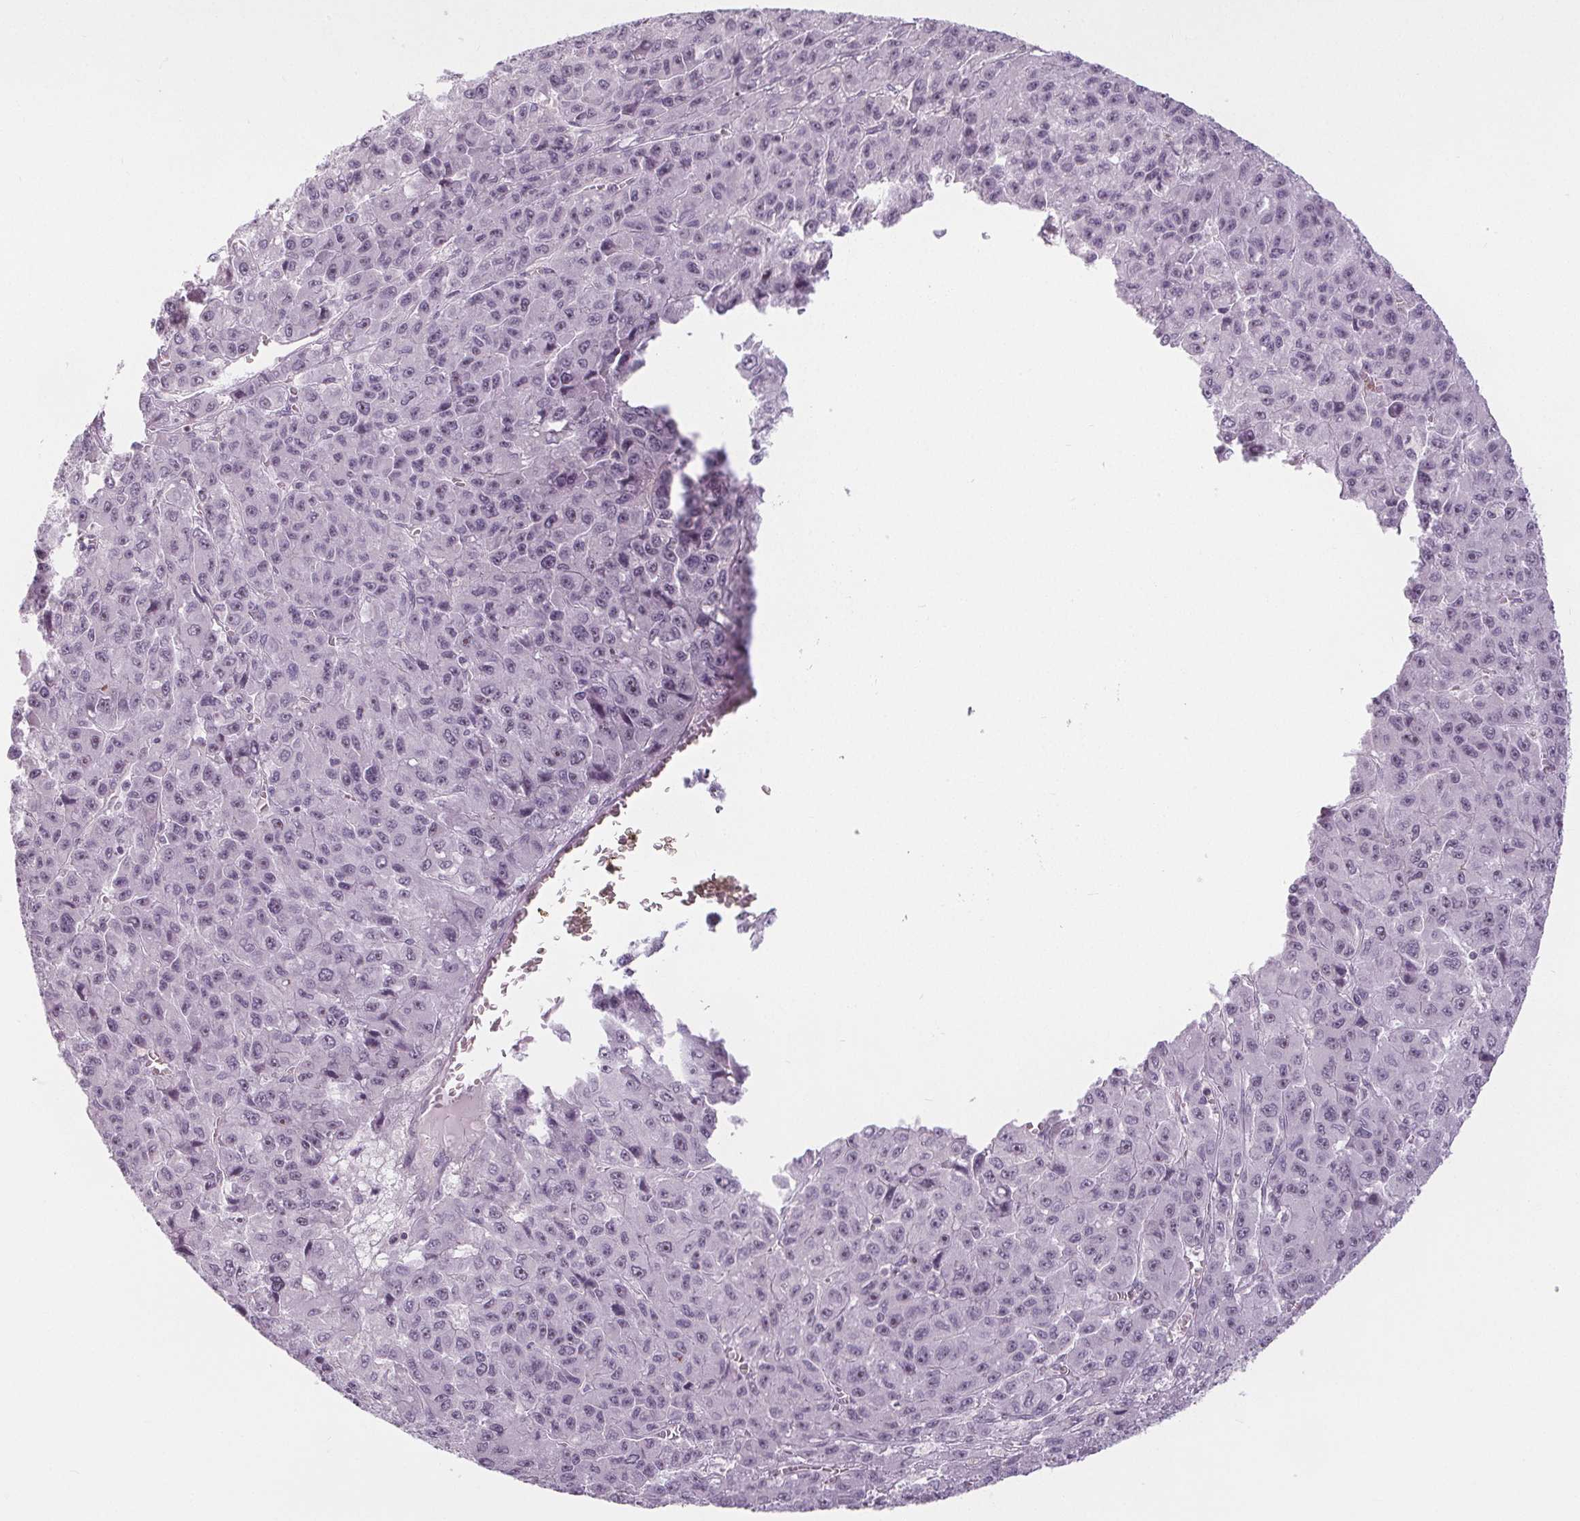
{"staining": {"intensity": "weak", "quantity": "<25%", "location": "nuclear"}, "tissue": "liver cancer", "cell_type": "Tumor cells", "image_type": "cancer", "snomed": [{"axis": "morphology", "description": "Carcinoma, Hepatocellular, NOS"}, {"axis": "topography", "description": "Liver"}], "caption": "The histopathology image exhibits no significant positivity in tumor cells of liver cancer.", "gene": "NOLC1", "patient": {"sex": "male", "age": 70}}